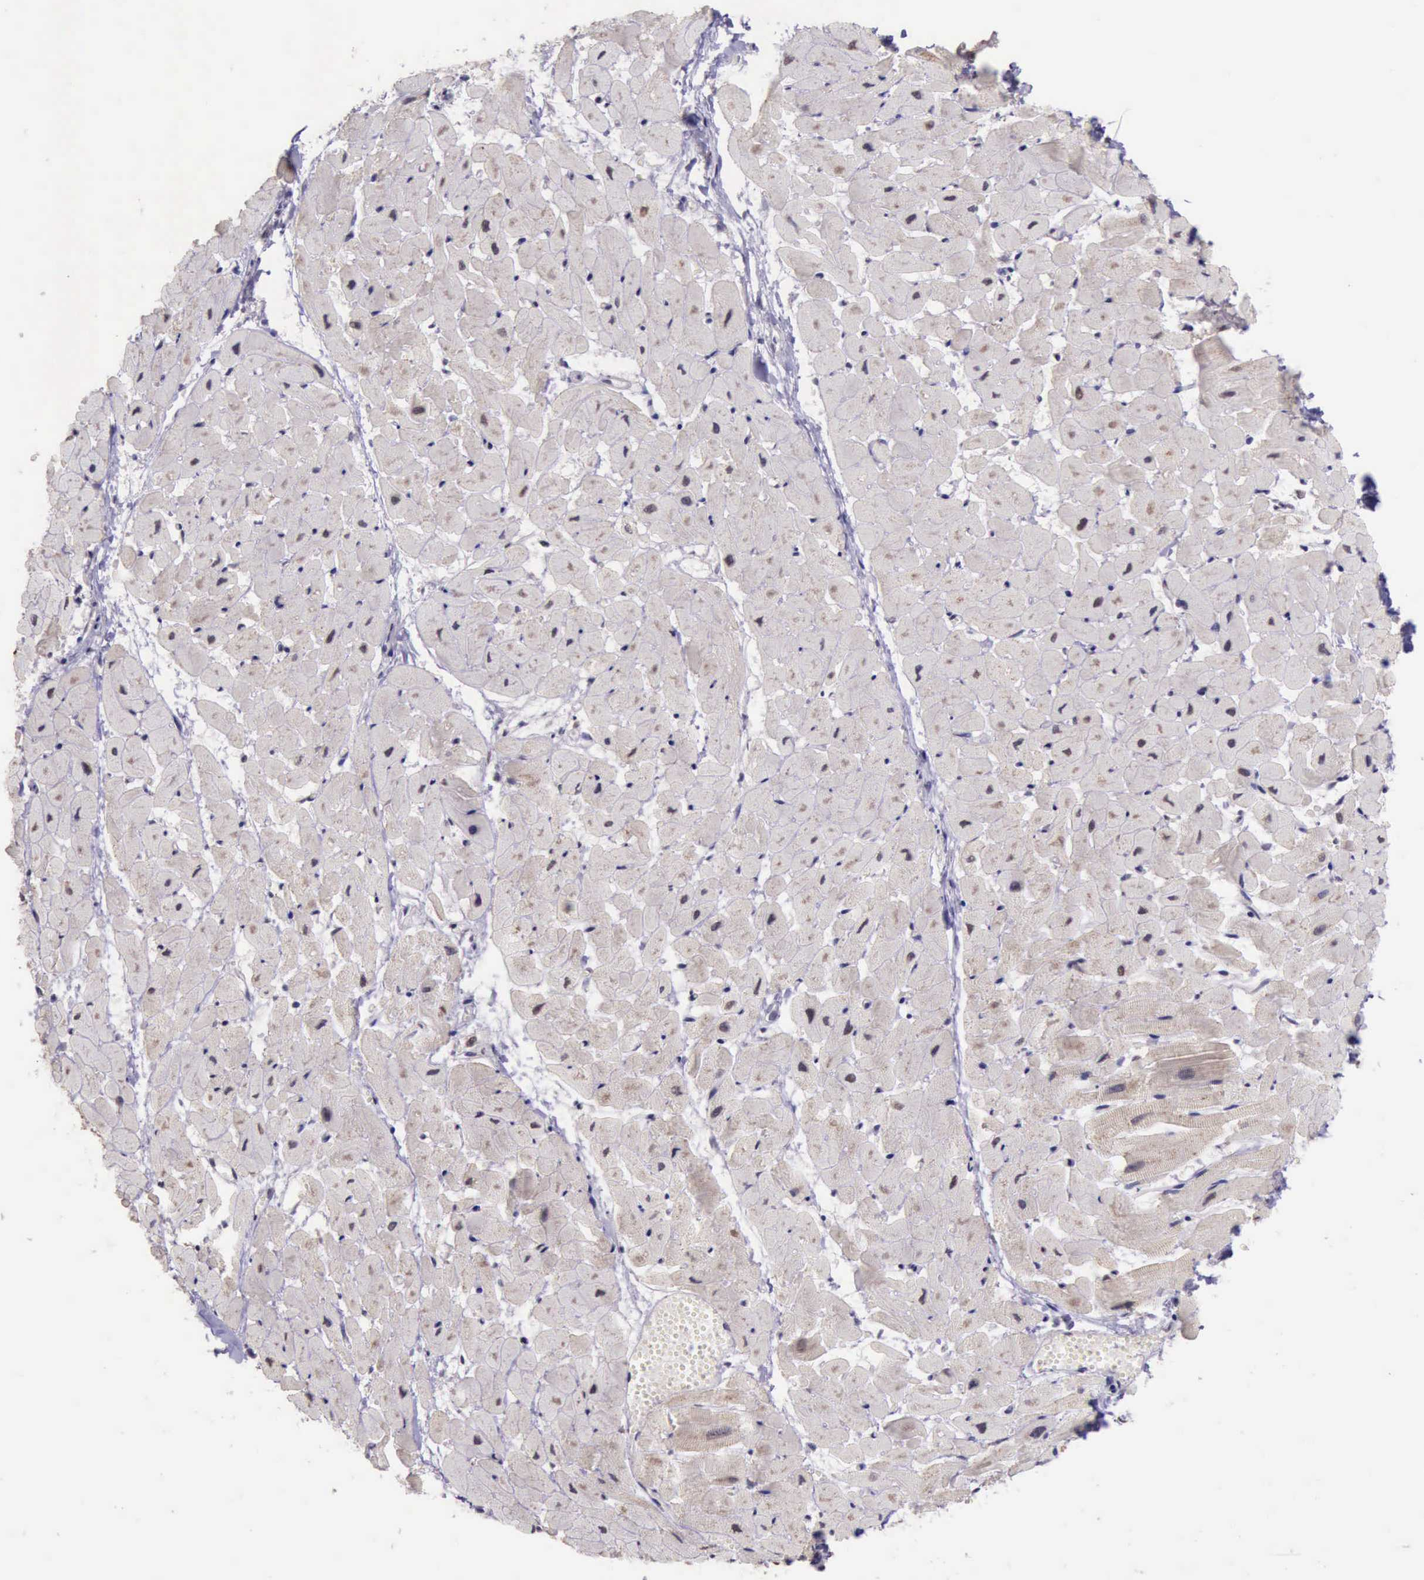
{"staining": {"intensity": "moderate", "quantity": ">75%", "location": "nuclear"}, "tissue": "heart muscle", "cell_type": "Cardiomyocytes", "image_type": "normal", "snomed": [{"axis": "morphology", "description": "Normal tissue, NOS"}, {"axis": "topography", "description": "Heart"}], "caption": "Immunohistochemistry (IHC) micrograph of benign heart muscle: heart muscle stained using IHC displays medium levels of moderate protein expression localized specifically in the nuclear of cardiomyocytes, appearing as a nuclear brown color.", "gene": "PRPF39", "patient": {"sex": "female", "age": 19}}